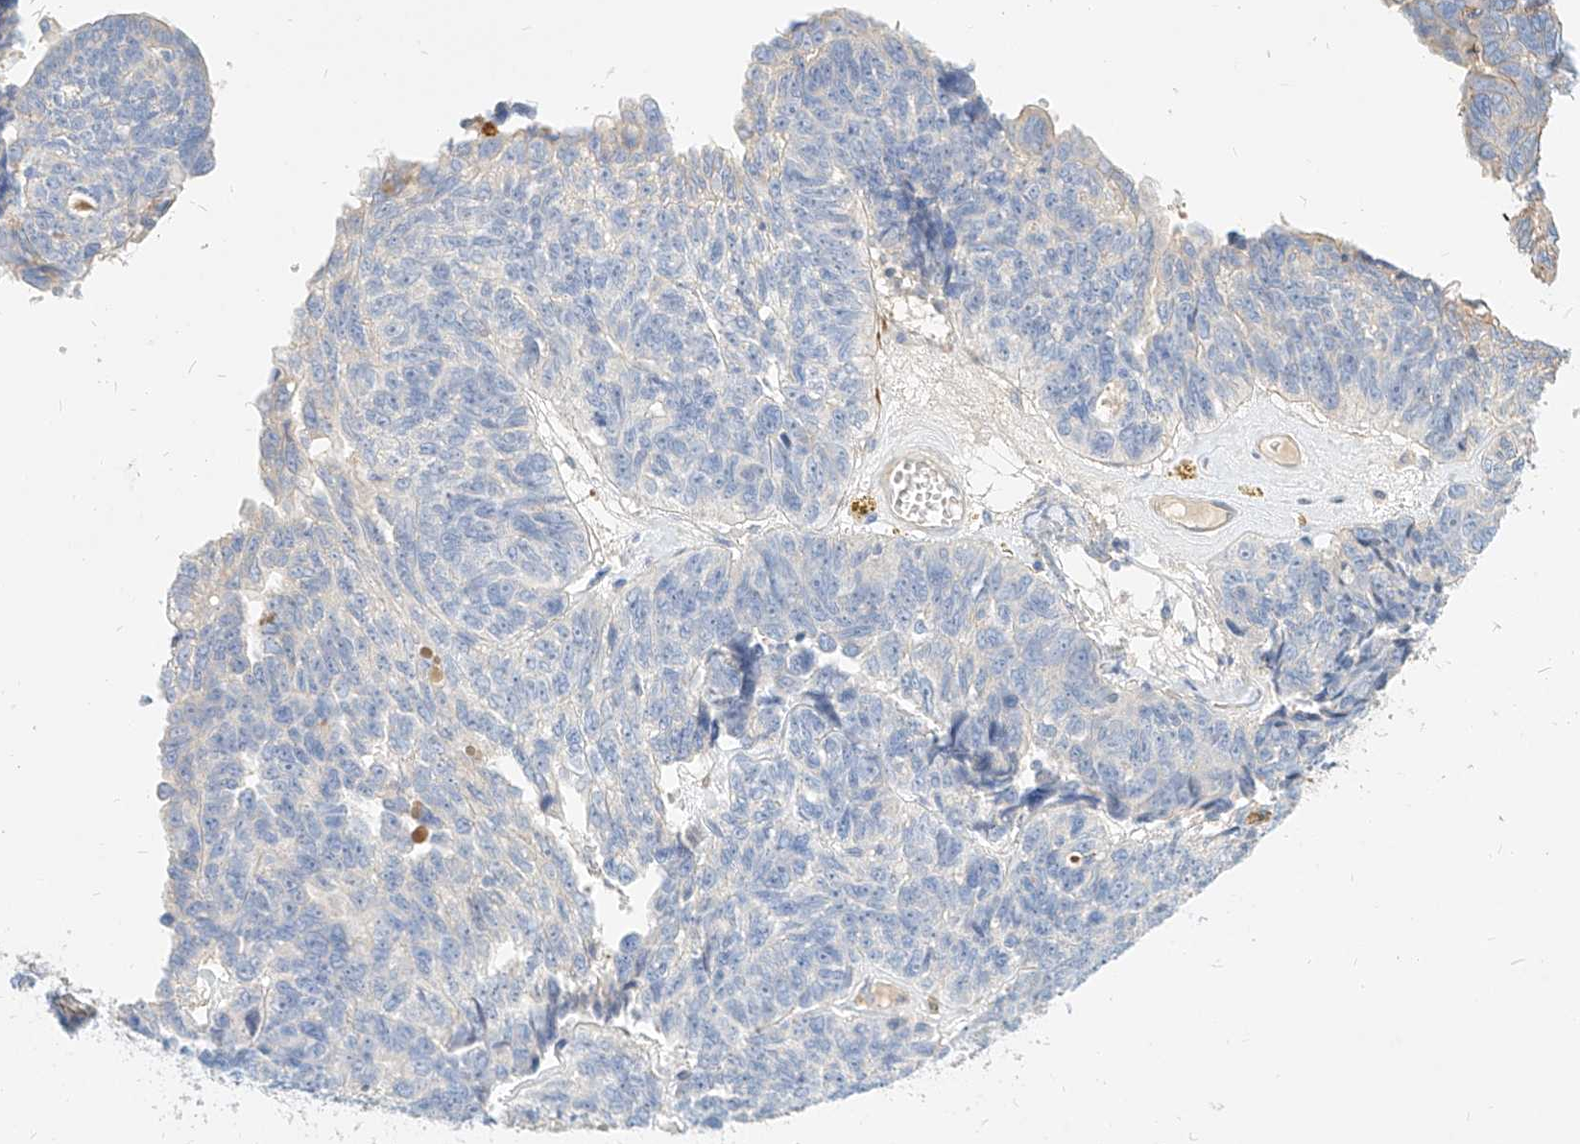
{"staining": {"intensity": "negative", "quantity": "none", "location": "none"}, "tissue": "ovarian cancer", "cell_type": "Tumor cells", "image_type": "cancer", "snomed": [{"axis": "morphology", "description": "Cystadenocarcinoma, serous, NOS"}, {"axis": "topography", "description": "Ovary"}], "caption": "IHC photomicrograph of neoplastic tissue: ovarian cancer (serous cystadenocarcinoma) stained with DAB (3,3'-diaminobenzidine) demonstrates no significant protein expression in tumor cells. (DAB immunohistochemistry, high magnification).", "gene": "KCNH5", "patient": {"sex": "female", "age": 79}}